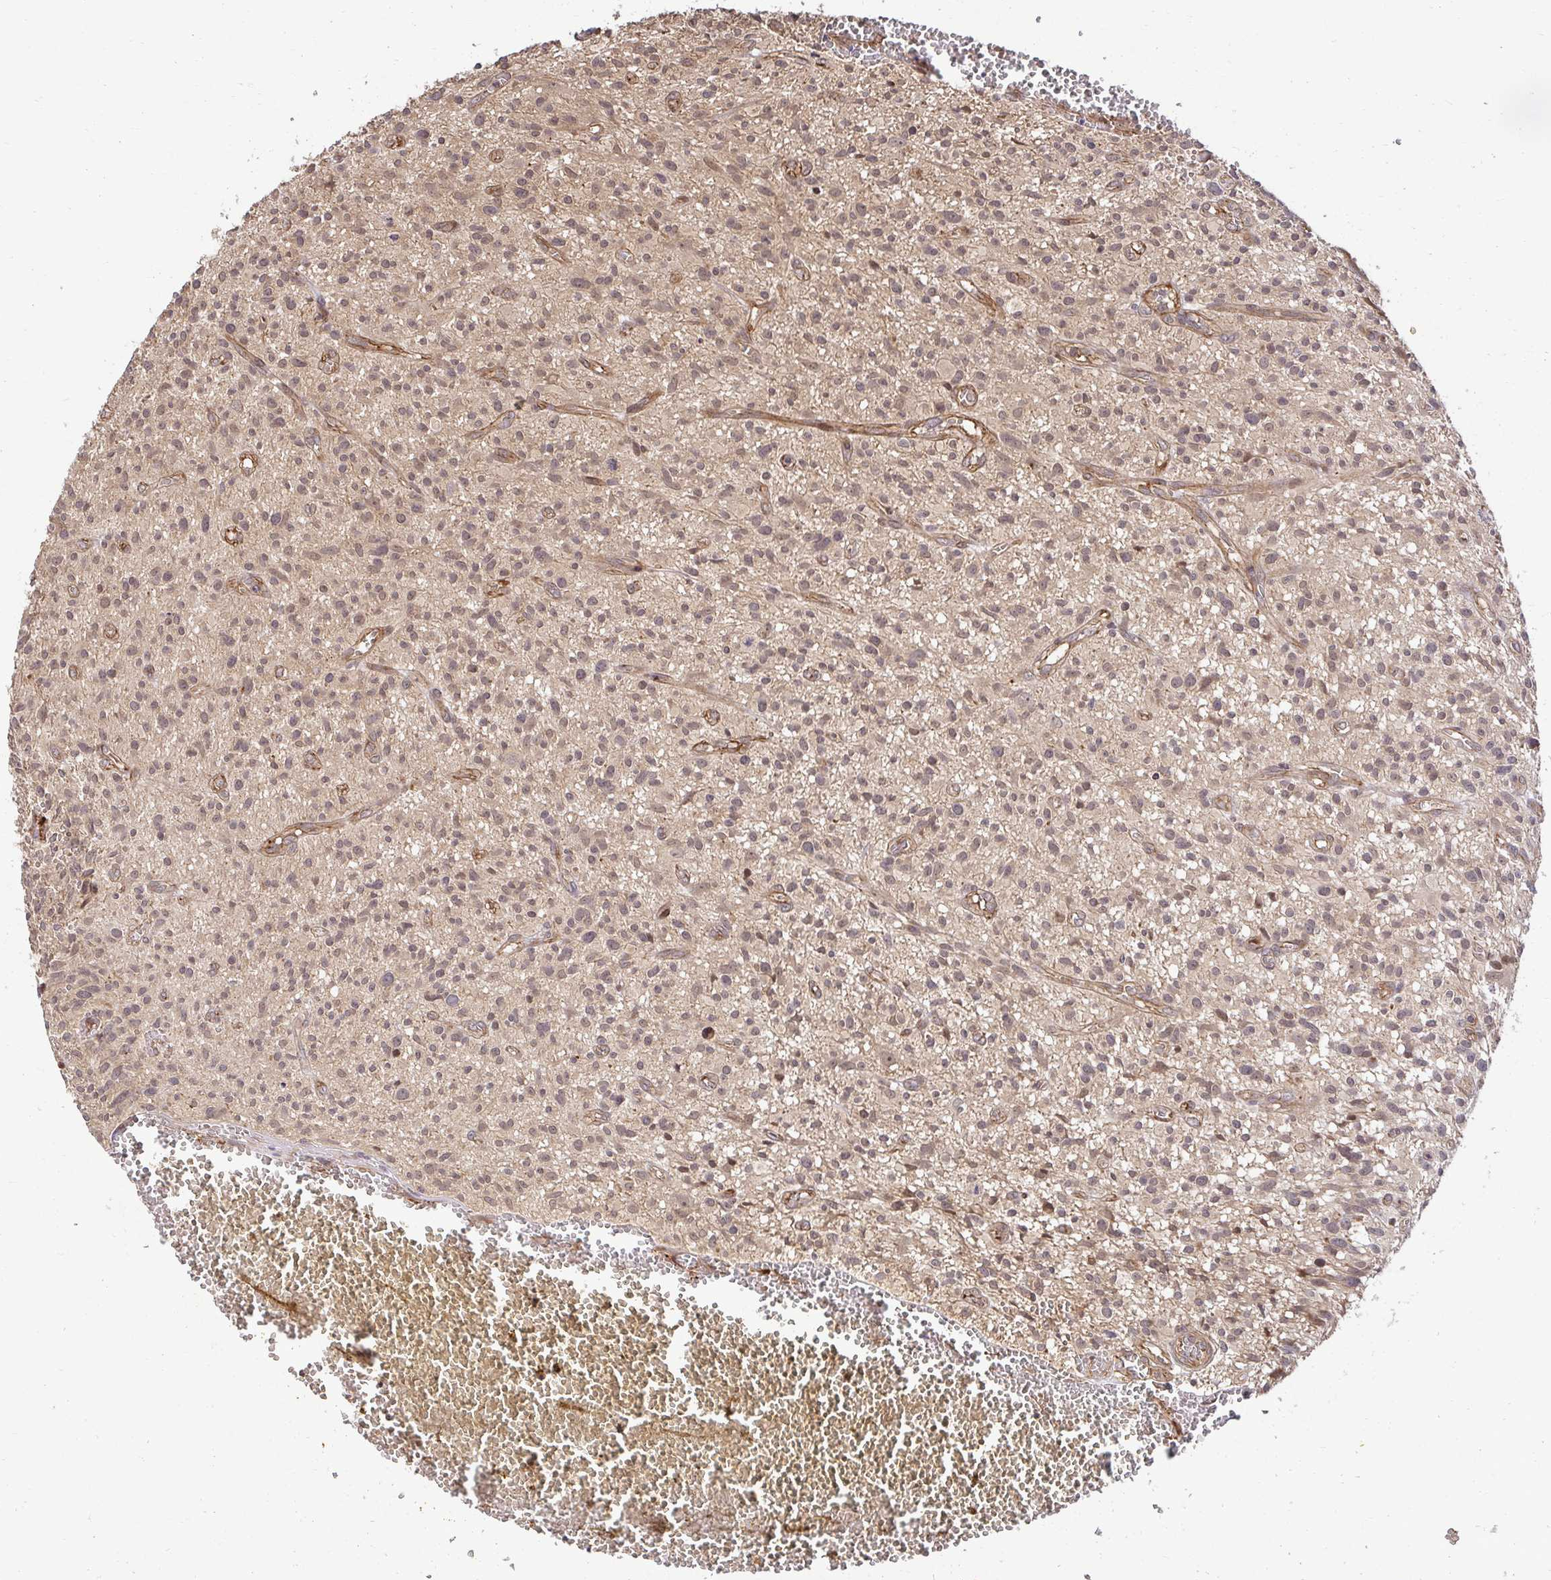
{"staining": {"intensity": "negative", "quantity": "none", "location": "none"}, "tissue": "glioma", "cell_type": "Tumor cells", "image_type": "cancer", "snomed": [{"axis": "morphology", "description": "Glioma, malignant, High grade"}, {"axis": "topography", "description": "Brain"}], "caption": "Image shows no protein staining in tumor cells of glioma tissue.", "gene": "PSMA4", "patient": {"sex": "male", "age": 75}}